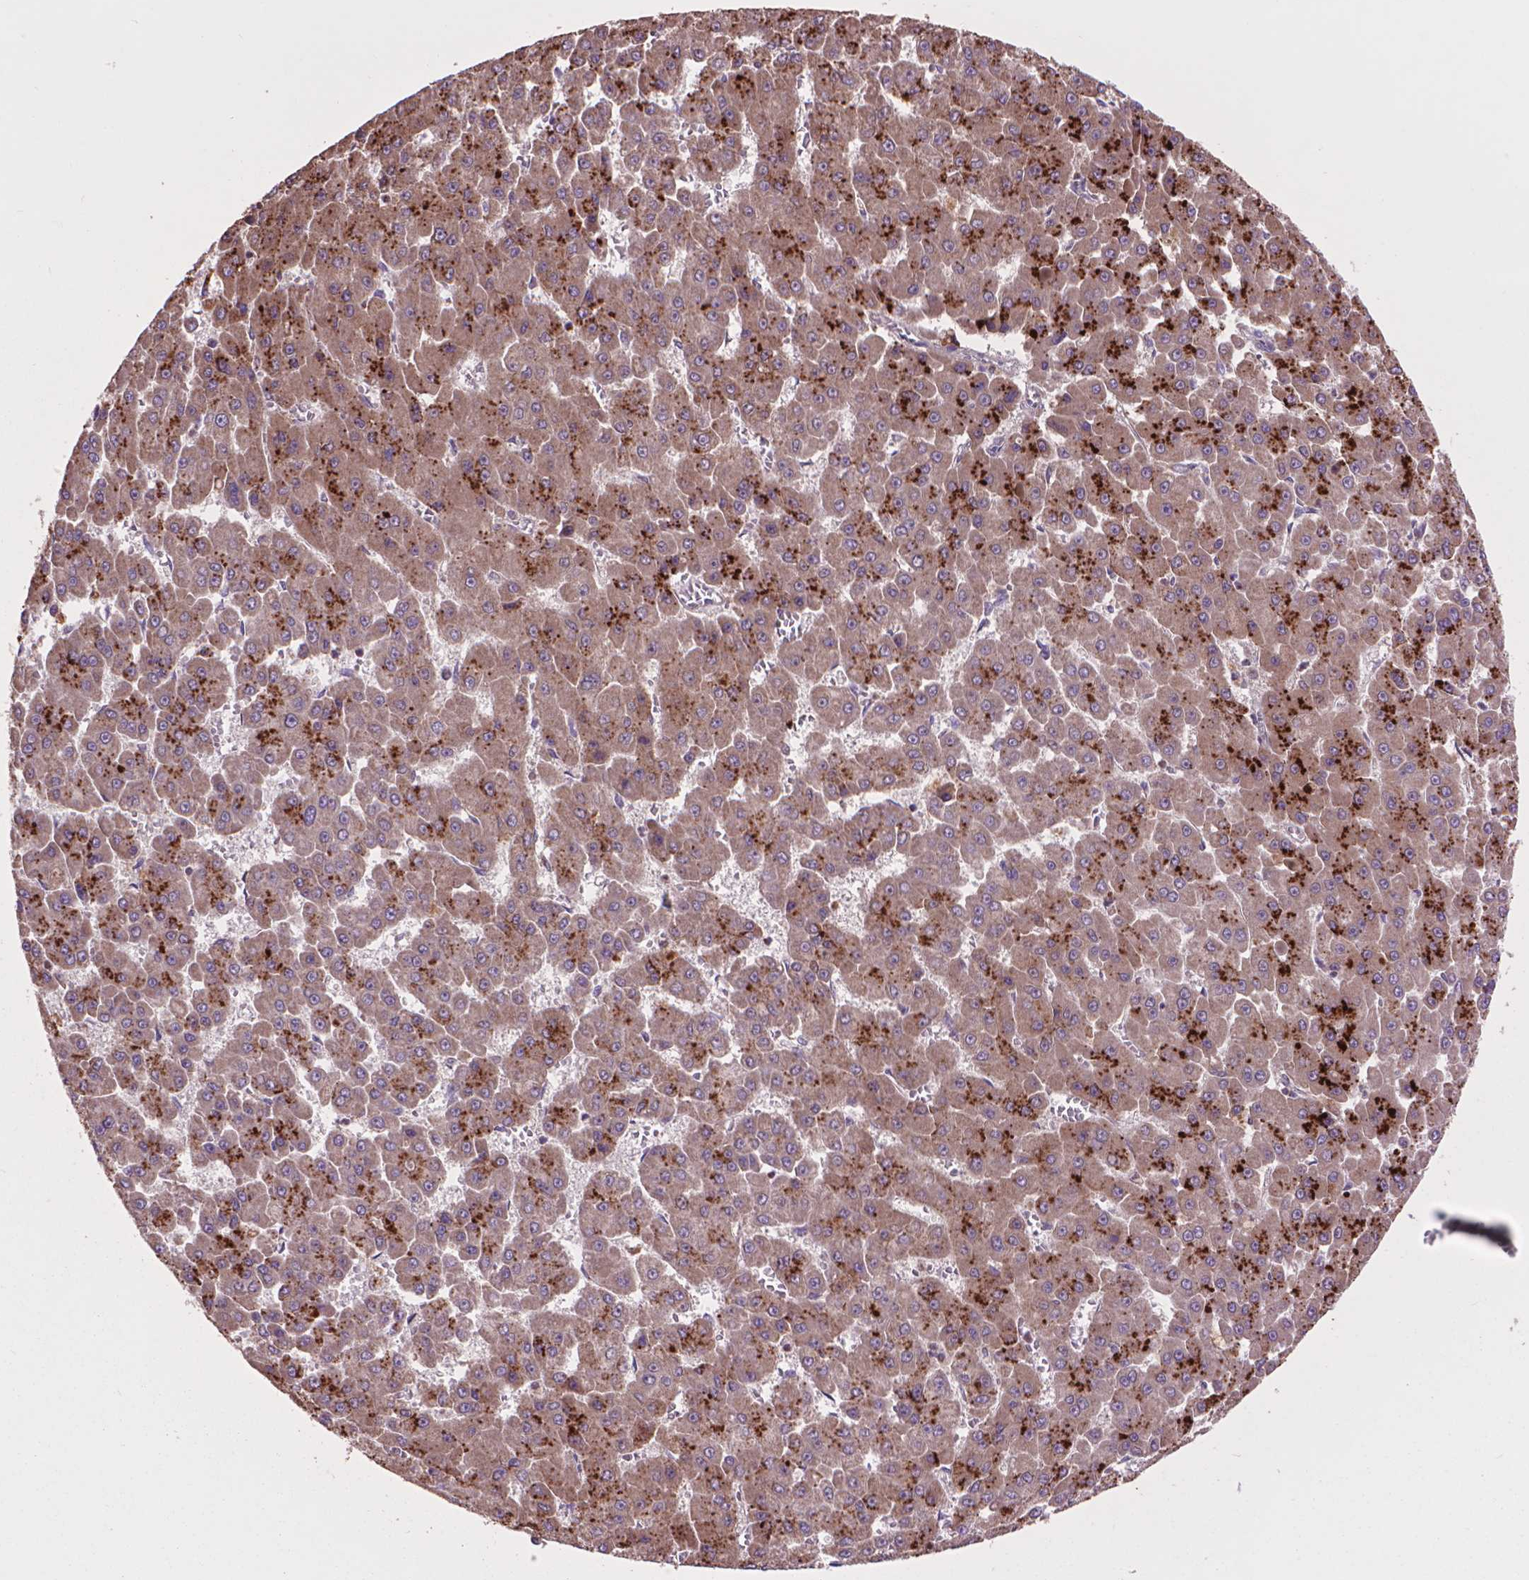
{"staining": {"intensity": "strong", "quantity": ">75%", "location": "cytoplasmic/membranous"}, "tissue": "liver cancer", "cell_type": "Tumor cells", "image_type": "cancer", "snomed": [{"axis": "morphology", "description": "Carcinoma, Hepatocellular, NOS"}, {"axis": "topography", "description": "Liver"}], "caption": "Tumor cells demonstrate high levels of strong cytoplasmic/membranous staining in about >75% of cells in hepatocellular carcinoma (liver). (IHC, brightfield microscopy, high magnification).", "gene": "GLB1", "patient": {"sex": "male", "age": 78}}